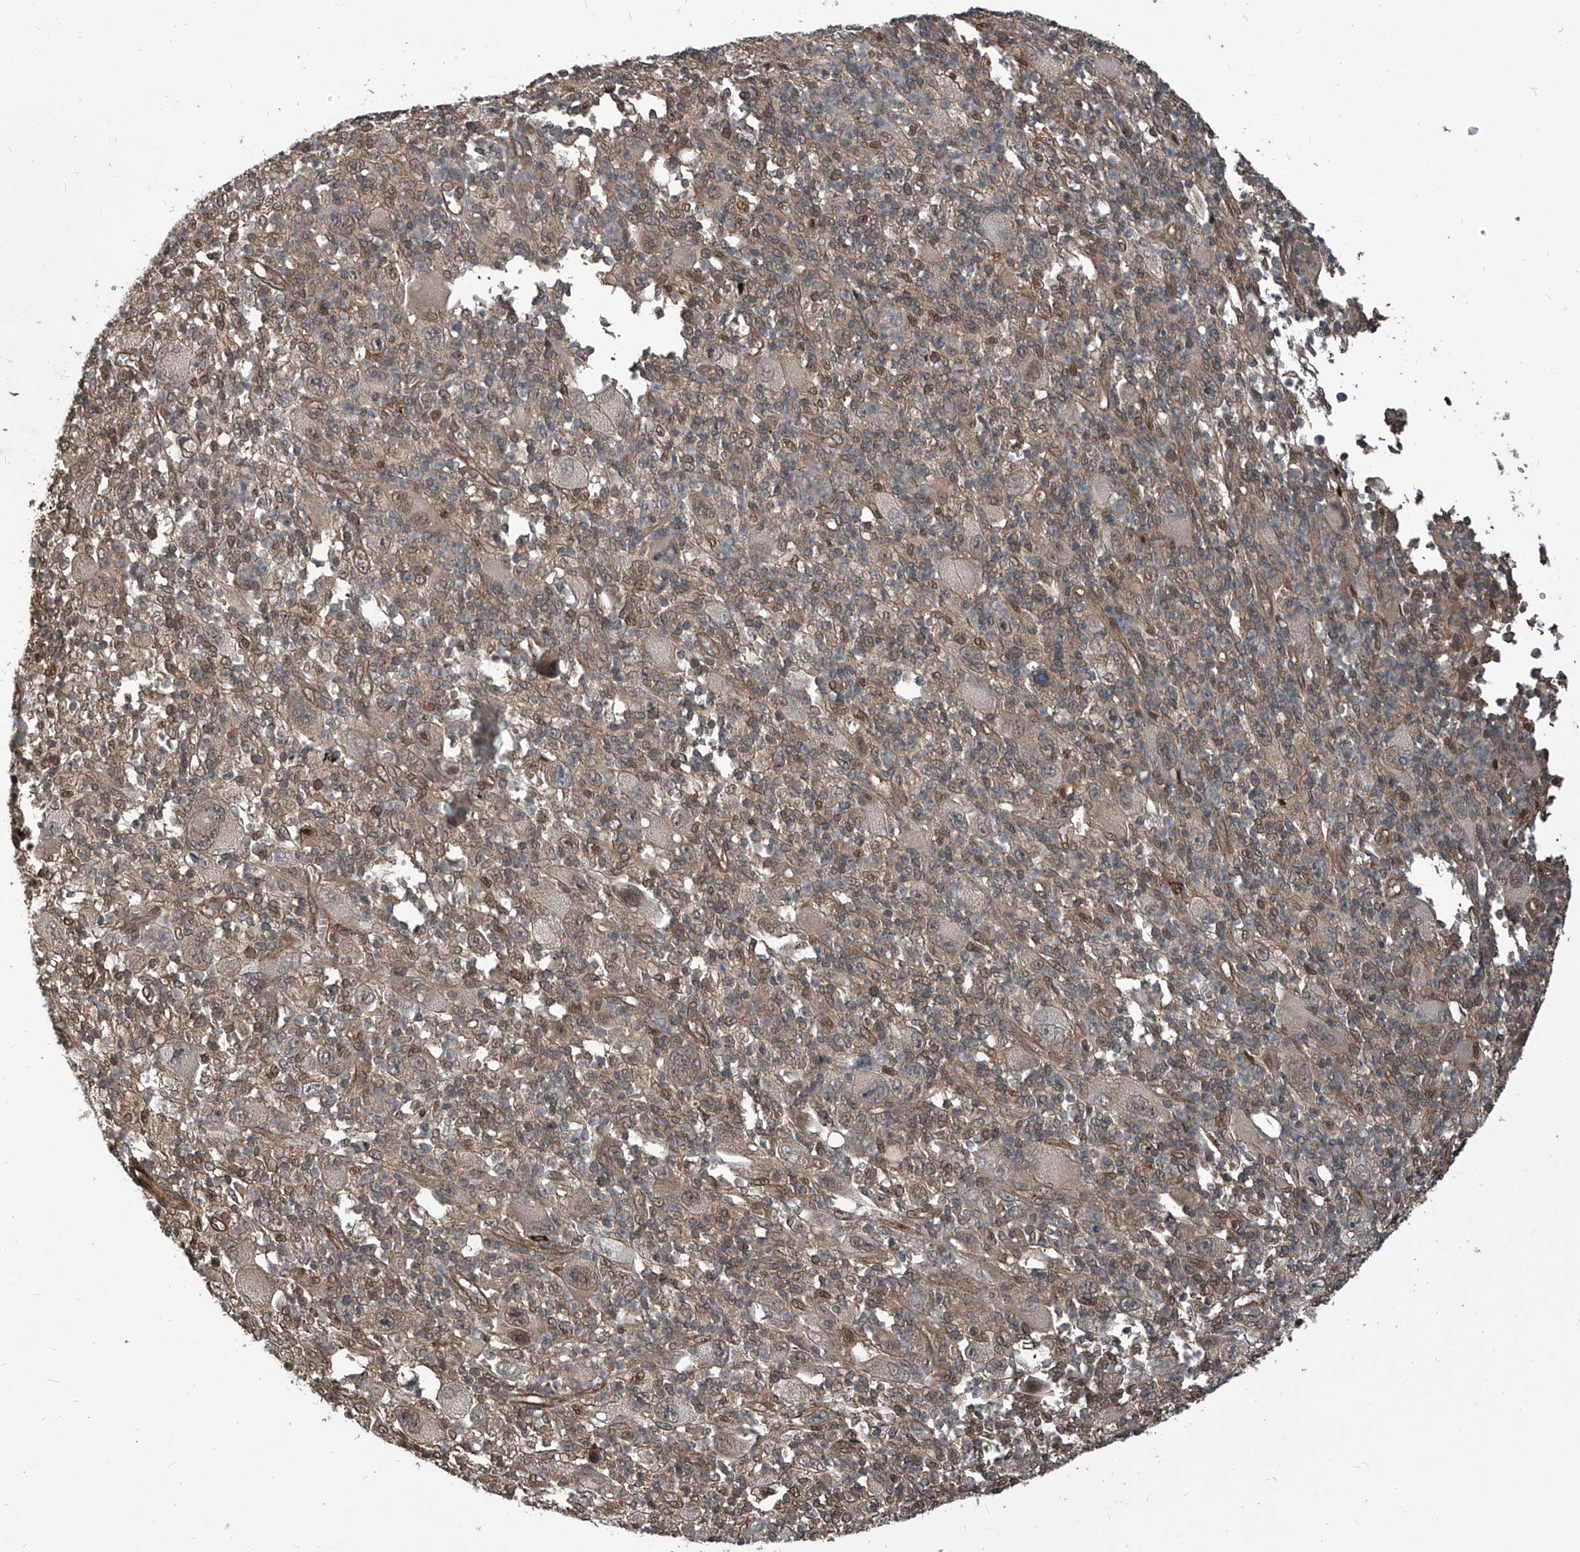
{"staining": {"intensity": "weak", "quantity": ">75%", "location": "cytoplasmic/membranous,nuclear"}, "tissue": "melanoma", "cell_type": "Tumor cells", "image_type": "cancer", "snomed": [{"axis": "morphology", "description": "Malignant melanoma, Metastatic site"}, {"axis": "topography", "description": "Skin"}], "caption": "Melanoma stained with DAB (3,3'-diaminobenzidine) immunohistochemistry demonstrates low levels of weak cytoplasmic/membranous and nuclear staining in approximately >75% of tumor cells. (Brightfield microscopy of DAB IHC at high magnification).", "gene": "PSMB1", "patient": {"sex": "female", "age": 56}}